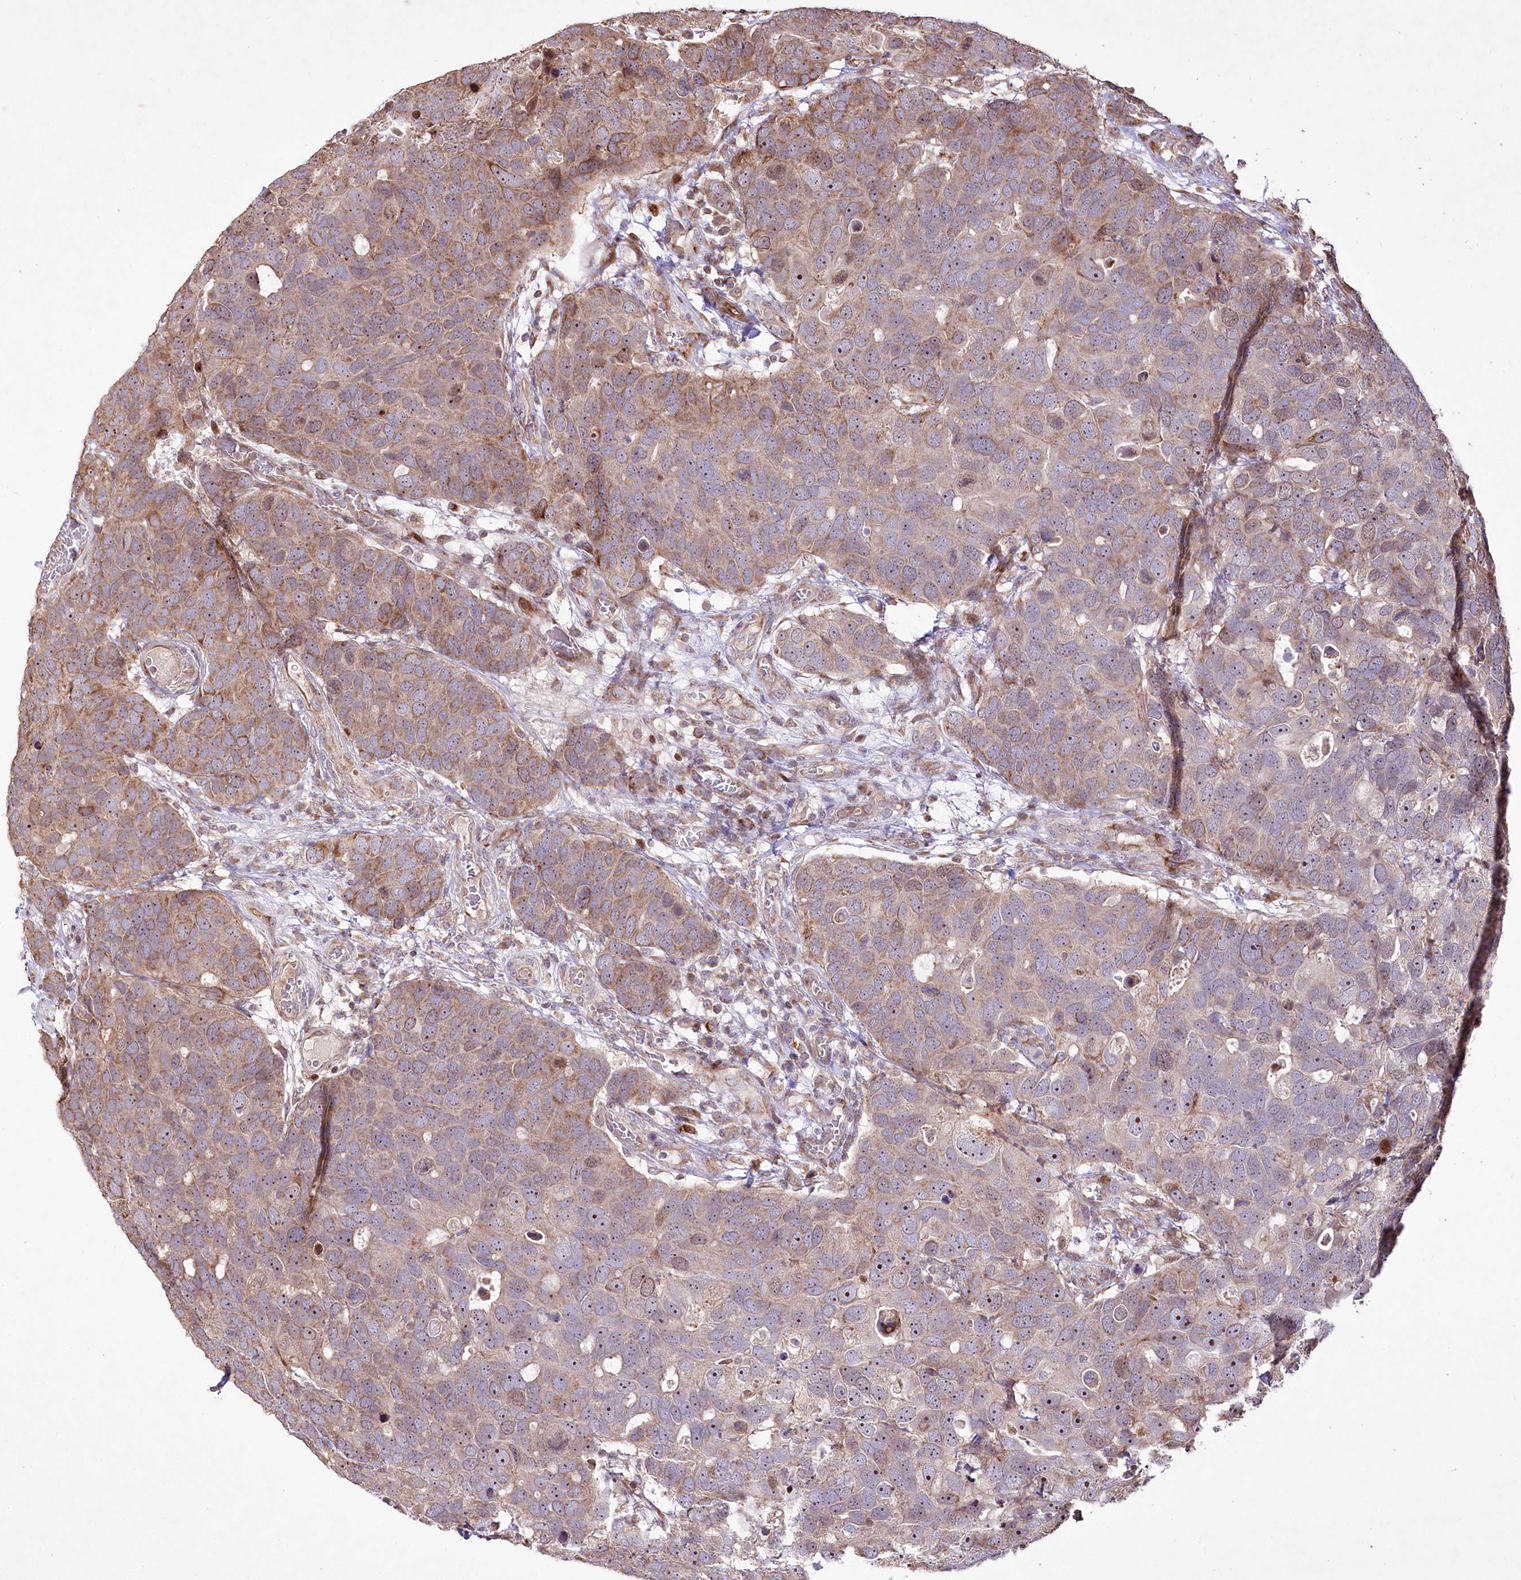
{"staining": {"intensity": "moderate", "quantity": "25%-75%", "location": "cytoplasmic/membranous"}, "tissue": "breast cancer", "cell_type": "Tumor cells", "image_type": "cancer", "snomed": [{"axis": "morphology", "description": "Duct carcinoma"}, {"axis": "topography", "description": "Breast"}], "caption": "An IHC photomicrograph of neoplastic tissue is shown. Protein staining in brown shows moderate cytoplasmic/membranous positivity in invasive ductal carcinoma (breast) within tumor cells. The staining is performed using DAB brown chromogen to label protein expression. The nuclei are counter-stained blue using hematoxylin.", "gene": "PSTK", "patient": {"sex": "female", "age": 83}}